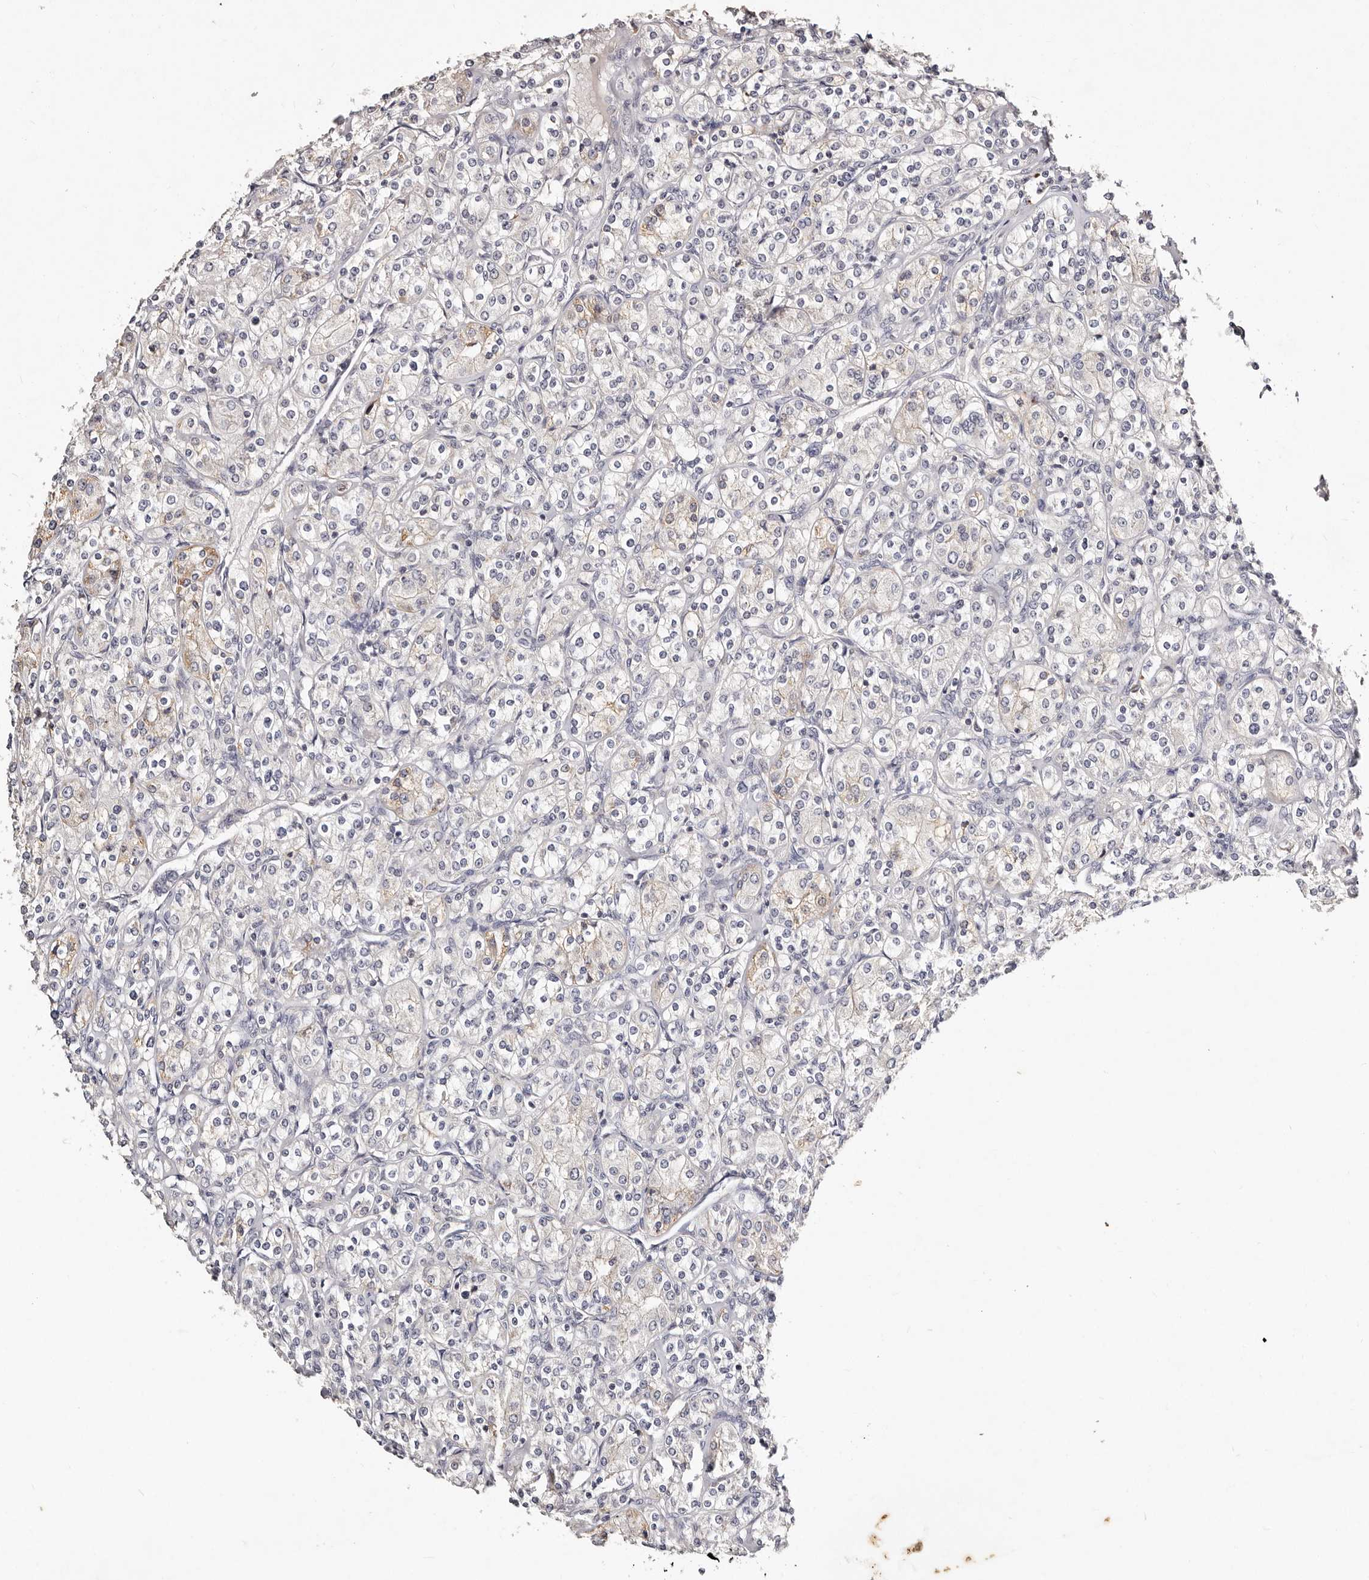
{"staining": {"intensity": "weak", "quantity": "<25%", "location": "cytoplasmic/membranous"}, "tissue": "renal cancer", "cell_type": "Tumor cells", "image_type": "cancer", "snomed": [{"axis": "morphology", "description": "Adenocarcinoma, NOS"}, {"axis": "topography", "description": "Kidney"}], "caption": "Immunohistochemical staining of adenocarcinoma (renal) demonstrates no significant staining in tumor cells.", "gene": "MRPS33", "patient": {"sex": "male", "age": 77}}